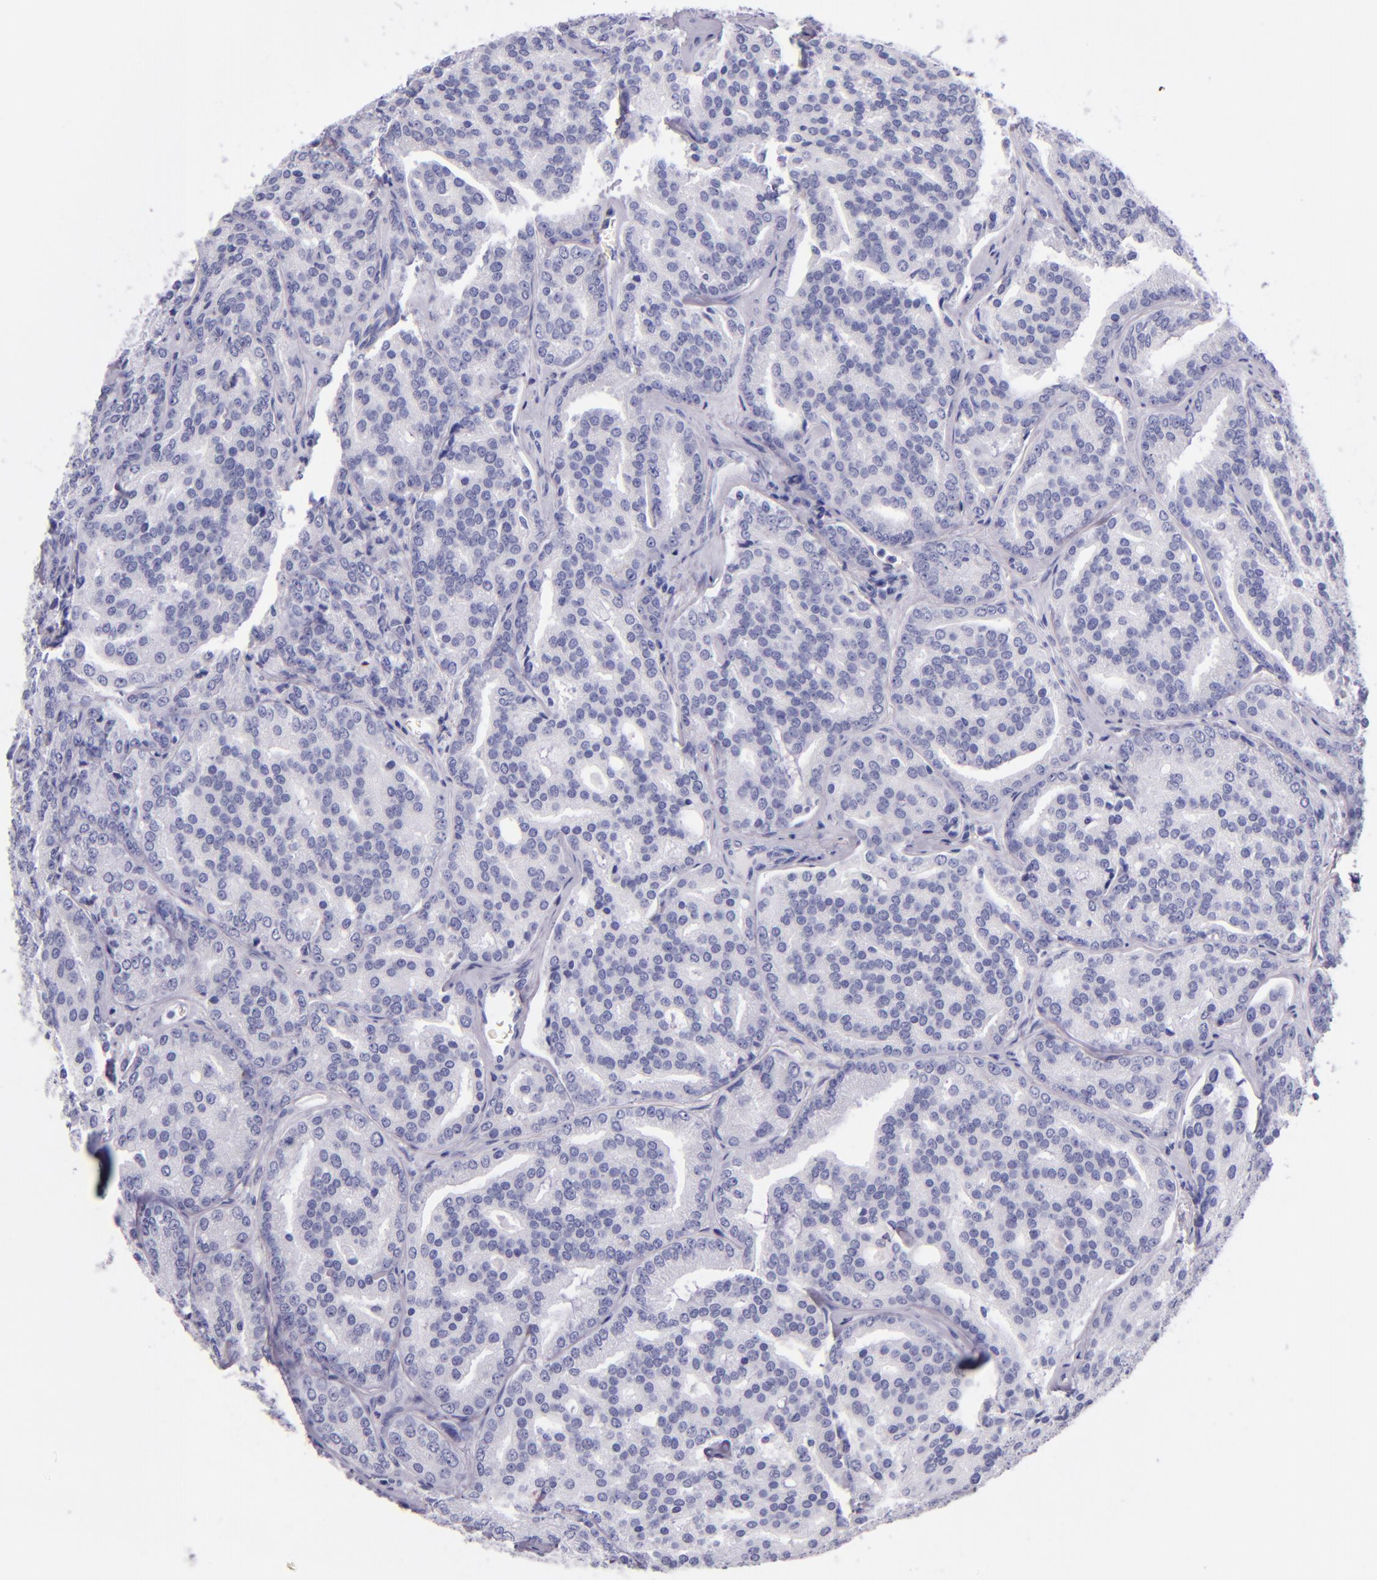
{"staining": {"intensity": "negative", "quantity": "none", "location": "none"}, "tissue": "prostate cancer", "cell_type": "Tumor cells", "image_type": "cancer", "snomed": [{"axis": "morphology", "description": "Adenocarcinoma, High grade"}, {"axis": "topography", "description": "Prostate"}], "caption": "Immunohistochemical staining of human prostate high-grade adenocarcinoma reveals no significant positivity in tumor cells. The staining is performed using DAB brown chromogen with nuclei counter-stained in using hematoxylin.", "gene": "IRF4", "patient": {"sex": "male", "age": 64}}